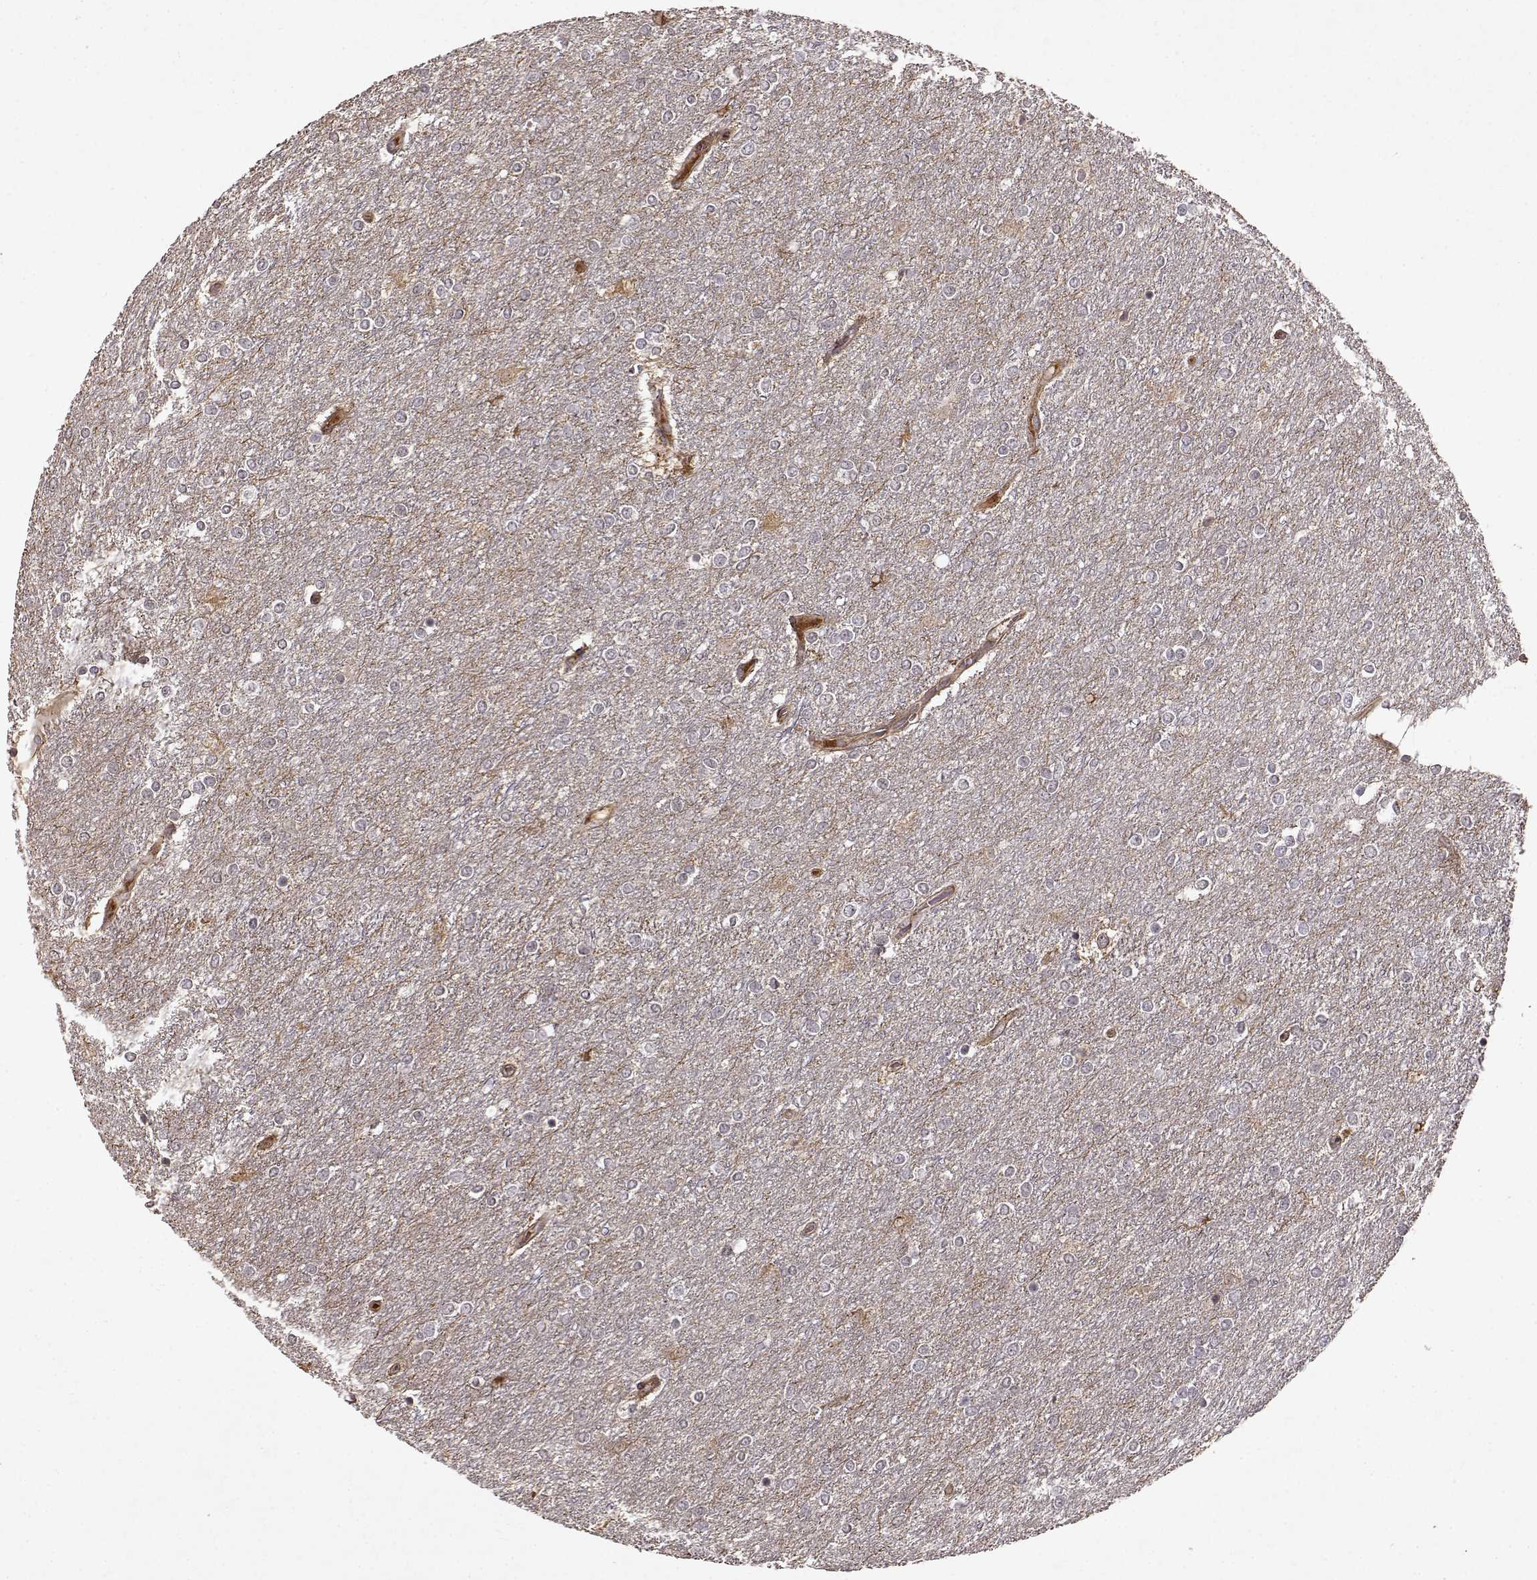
{"staining": {"intensity": "negative", "quantity": "none", "location": "none"}, "tissue": "glioma", "cell_type": "Tumor cells", "image_type": "cancer", "snomed": [{"axis": "morphology", "description": "Glioma, malignant, High grade"}, {"axis": "topography", "description": "Brain"}], "caption": "This is an immunohistochemistry (IHC) photomicrograph of malignant glioma (high-grade). There is no staining in tumor cells.", "gene": "FSTL1", "patient": {"sex": "female", "age": 61}}